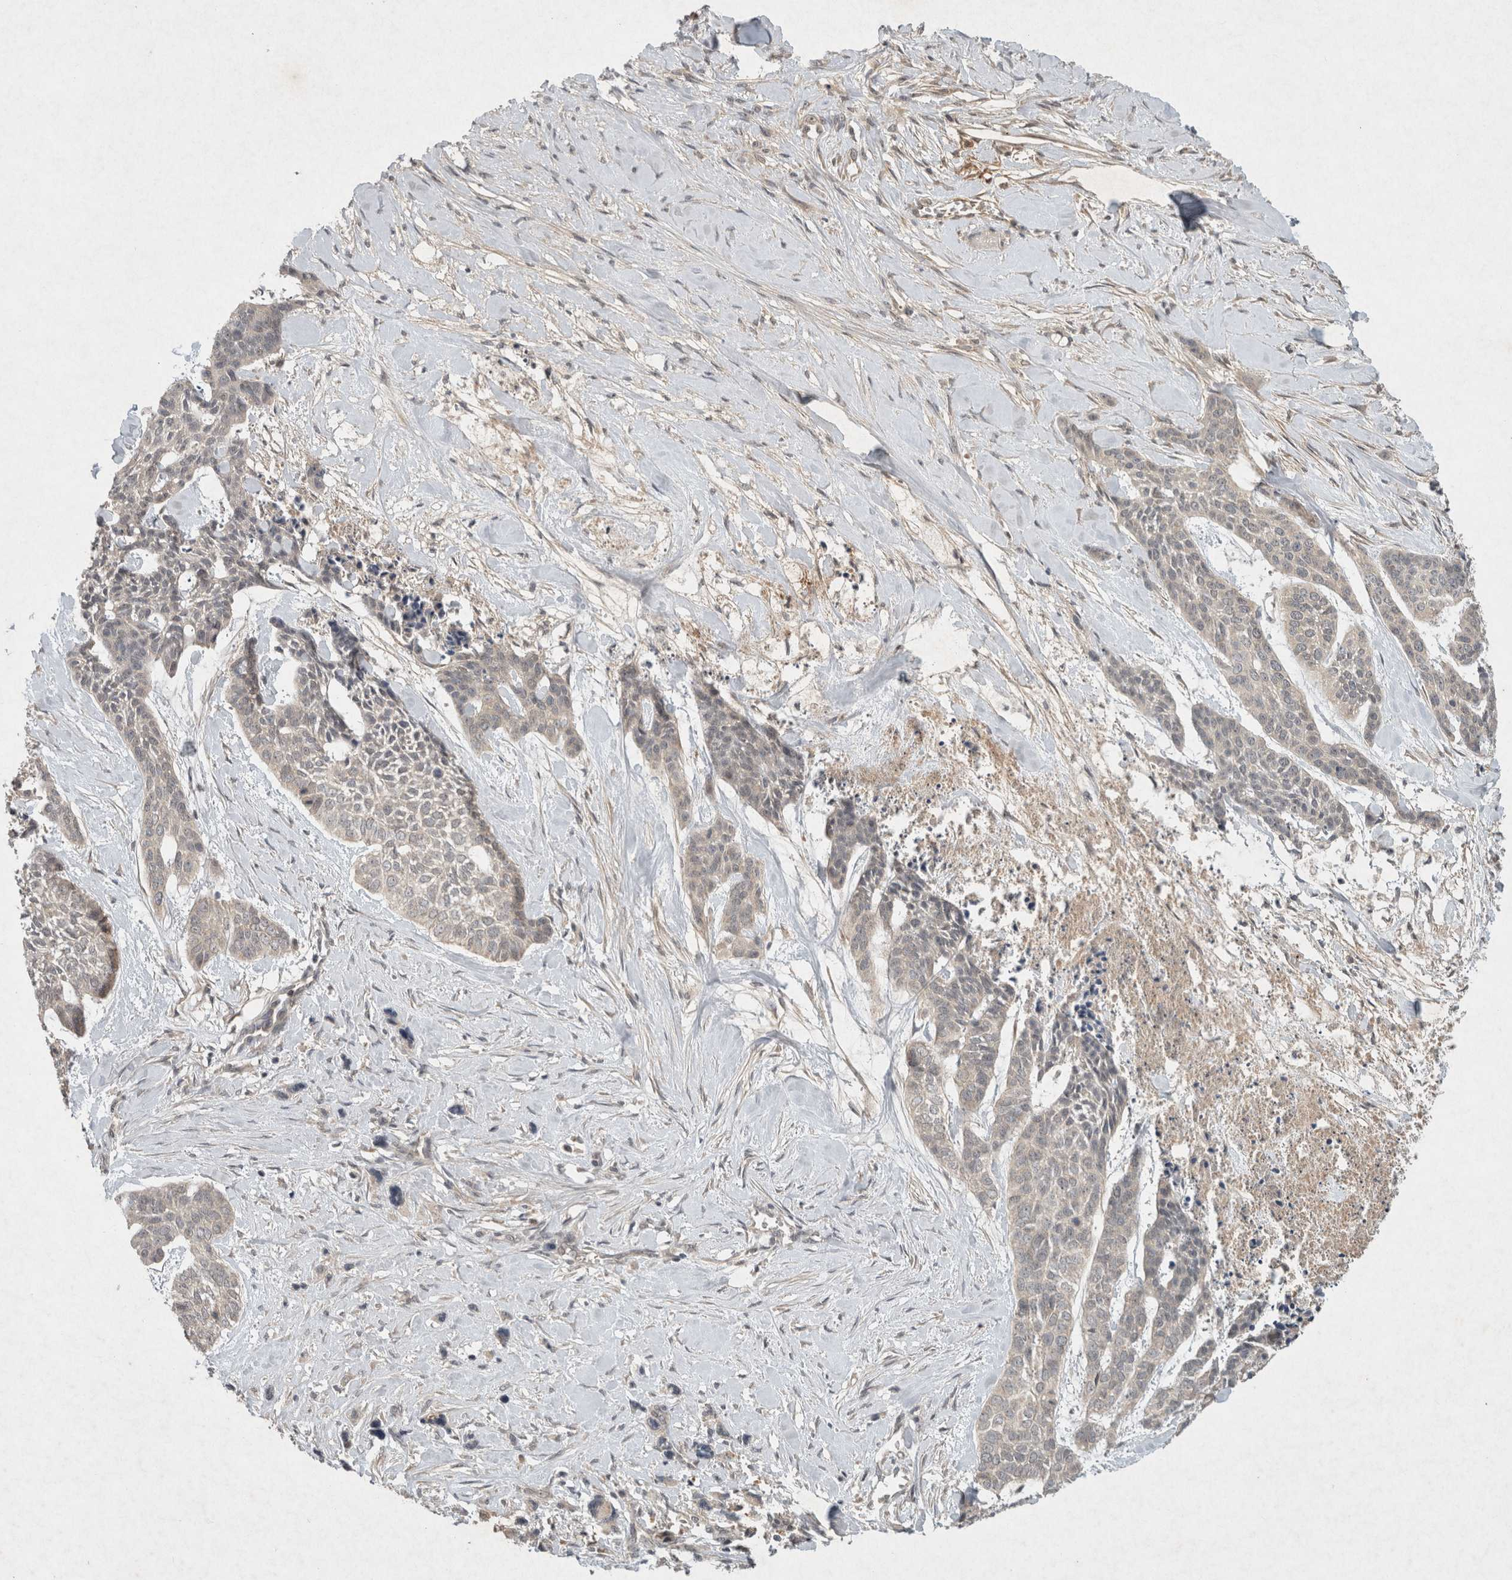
{"staining": {"intensity": "weak", "quantity": ">75%", "location": "cytoplasmic/membranous"}, "tissue": "skin cancer", "cell_type": "Tumor cells", "image_type": "cancer", "snomed": [{"axis": "morphology", "description": "Basal cell carcinoma"}, {"axis": "topography", "description": "Skin"}], "caption": "Skin basal cell carcinoma was stained to show a protein in brown. There is low levels of weak cytoplasmic/membranous staining in about >75% of tumor cells.", "gene": "LOXL2", "patient": {"sex": "female", "age": 64}}